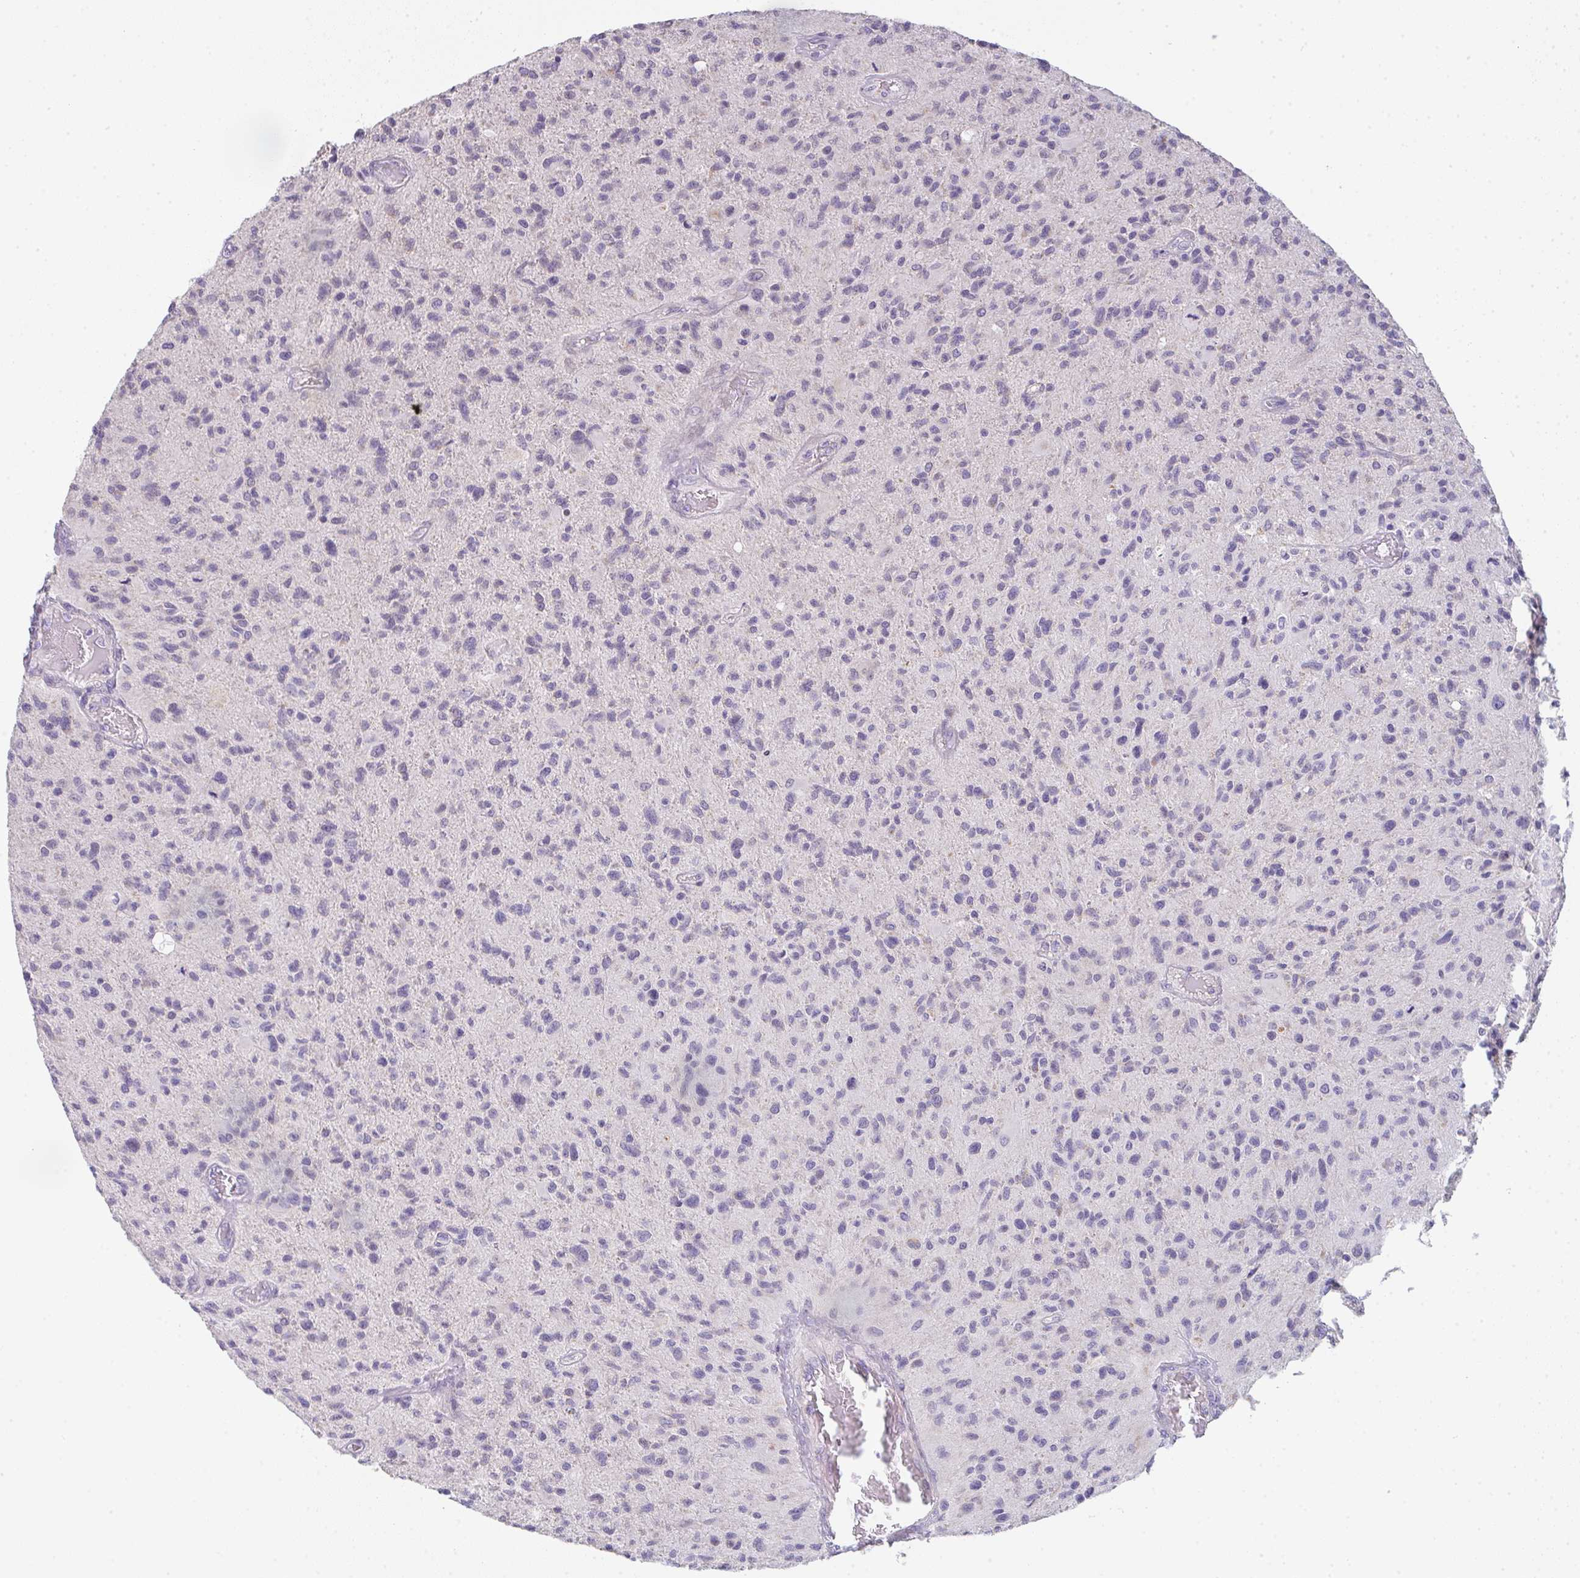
{"staining": {"intensity": "negative", "quantity": "none", "location": "none"}, "tissue": "glioma", "cell_type": "Tumor cells", "image_type": "cancer", "snomed": [{"axis": "morphology", "description": "Glioma, malignant, High grade"}, {"axis": "topography", "description": "Brain"}], "caption": "The image displays no staining of tumor cells in glioma.", "gene": "CACNA1S", "patient": {"sex": "female", "age": 70}}